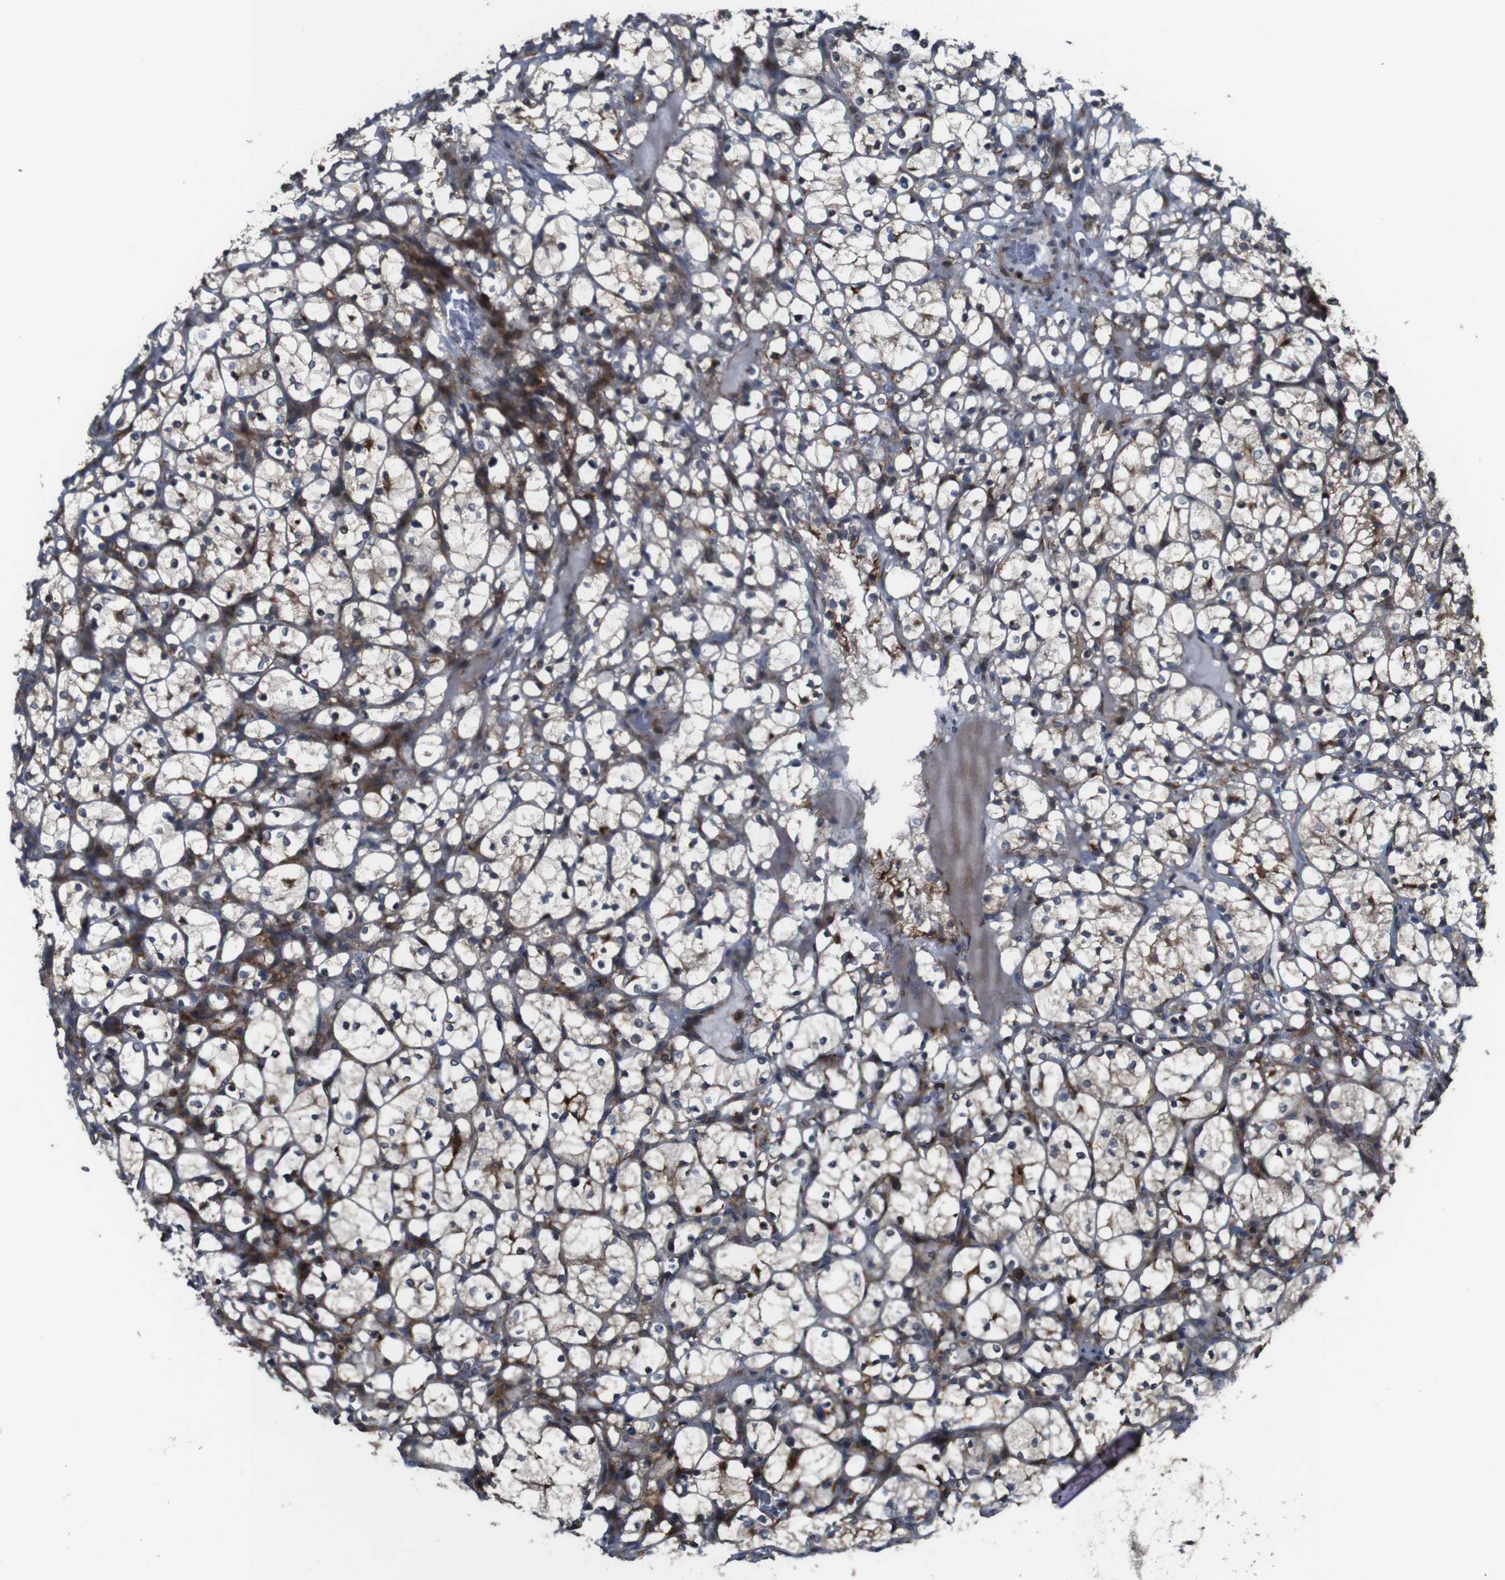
{"staining": {"intensity": "moderate", "quantity": ">75%", "location": "cytoplasmic/membranous"}, "tissue": "renal cancer", "cell_type": "Tumor cells", "image_type": "cancer", "snomed": [{"axis": "morphology", "description": "Adenocarcinoma, NOS"}, {"axis": "topography", "description": "Kidney"}], "caption": "Adenocarcinoma (renal) stained with a protein marker shows moderate staining in tumor cells.", "gene": "PCOLCE2", "patient": {"sex": "female", "age": 69}}